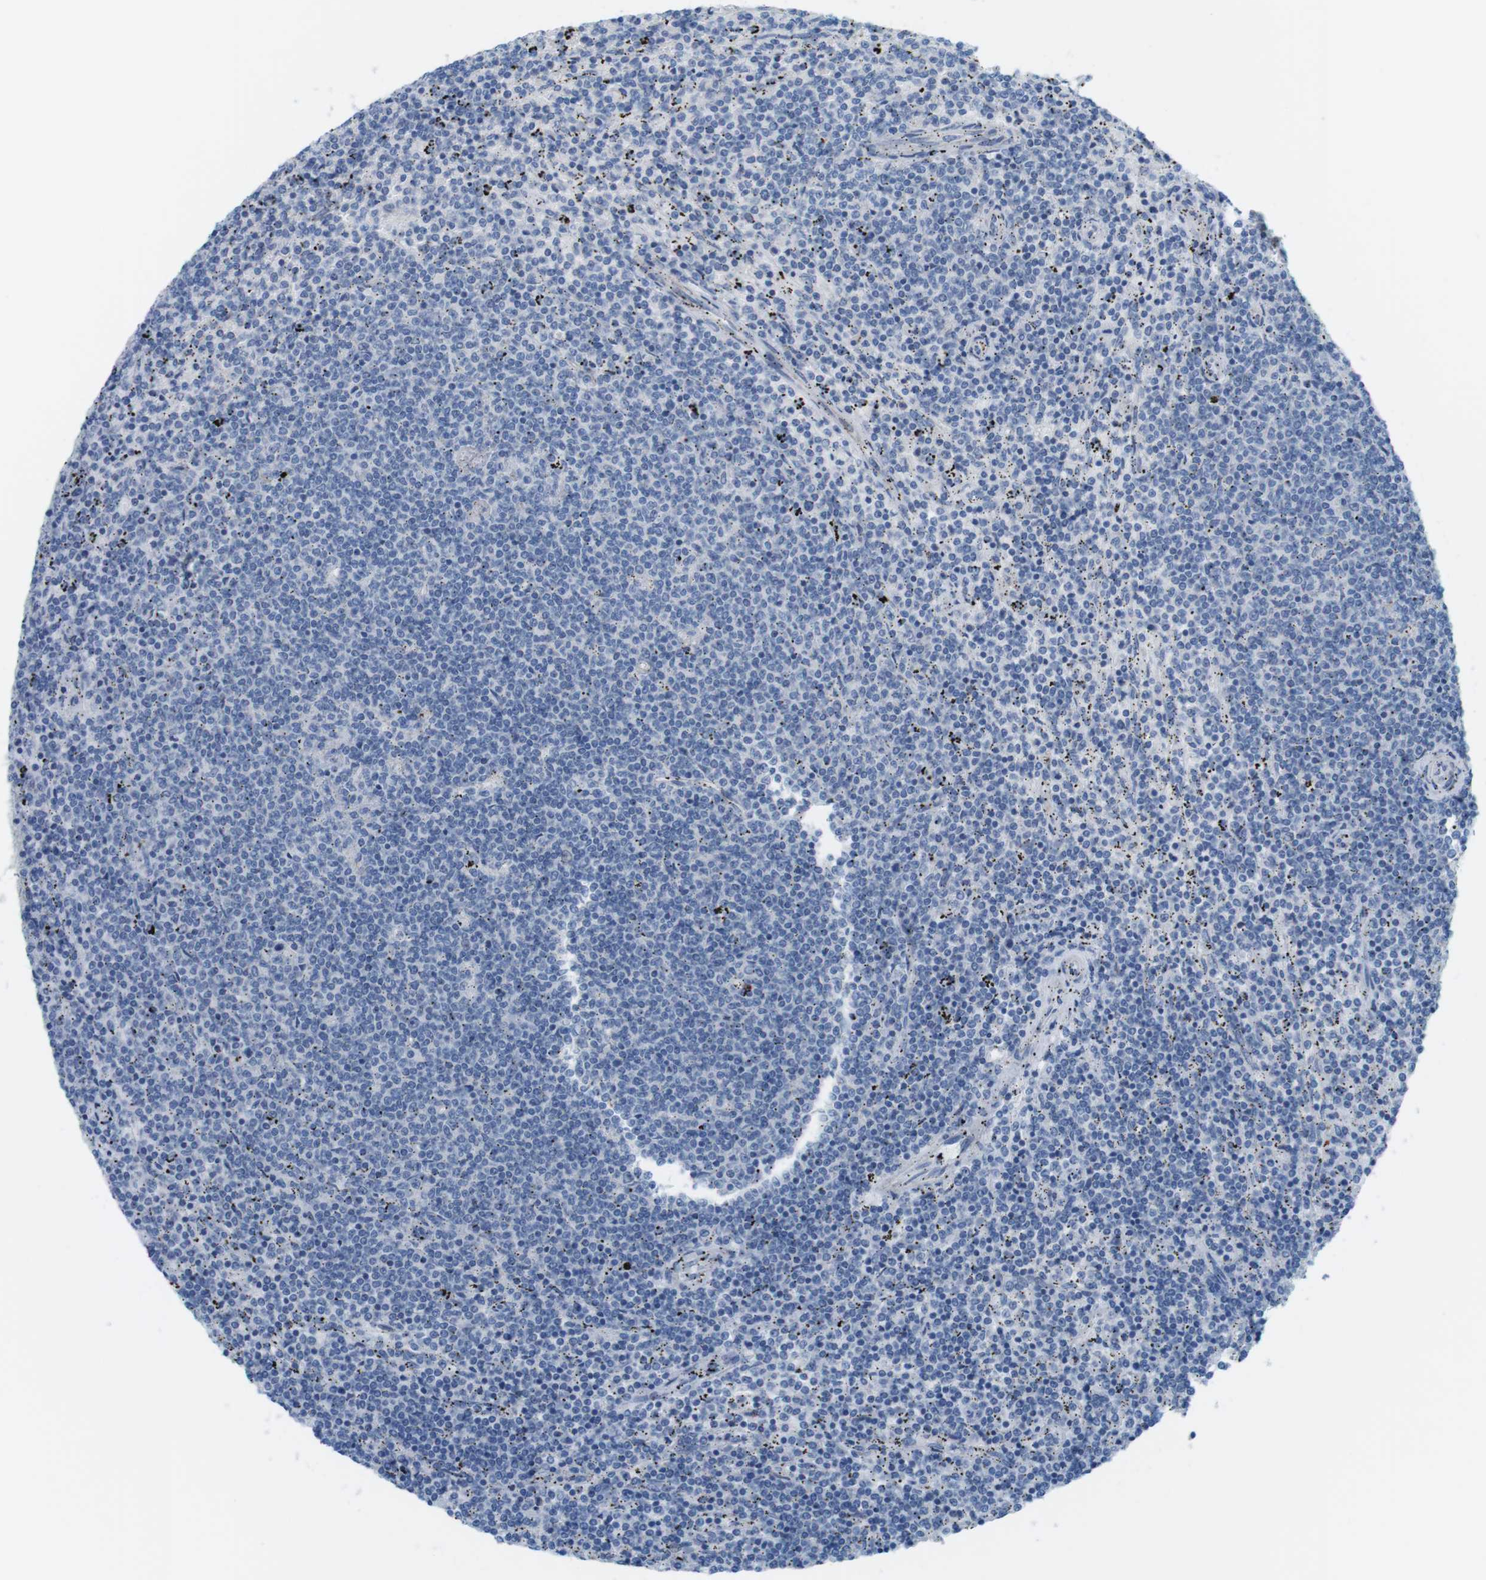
{"staining": {"intensity": "negative", "quantity": "none", "location": "none"}, "tissue": "lymphoma", "cell_type": "Tumor cells", "image_type": "cancer", "snomed": [{"axis": "morphology", "description": "Malignant lymphoma, non-Hodgkin's type, Low grade"}, {"axis": "topography", "description": "Spleen"}], "caption": "A micrograph of lymphoma stained for a protein displays no brown staining in tumor cells.", "gene": "MYH9", "patient": {"sex": "female", "age": 50}}